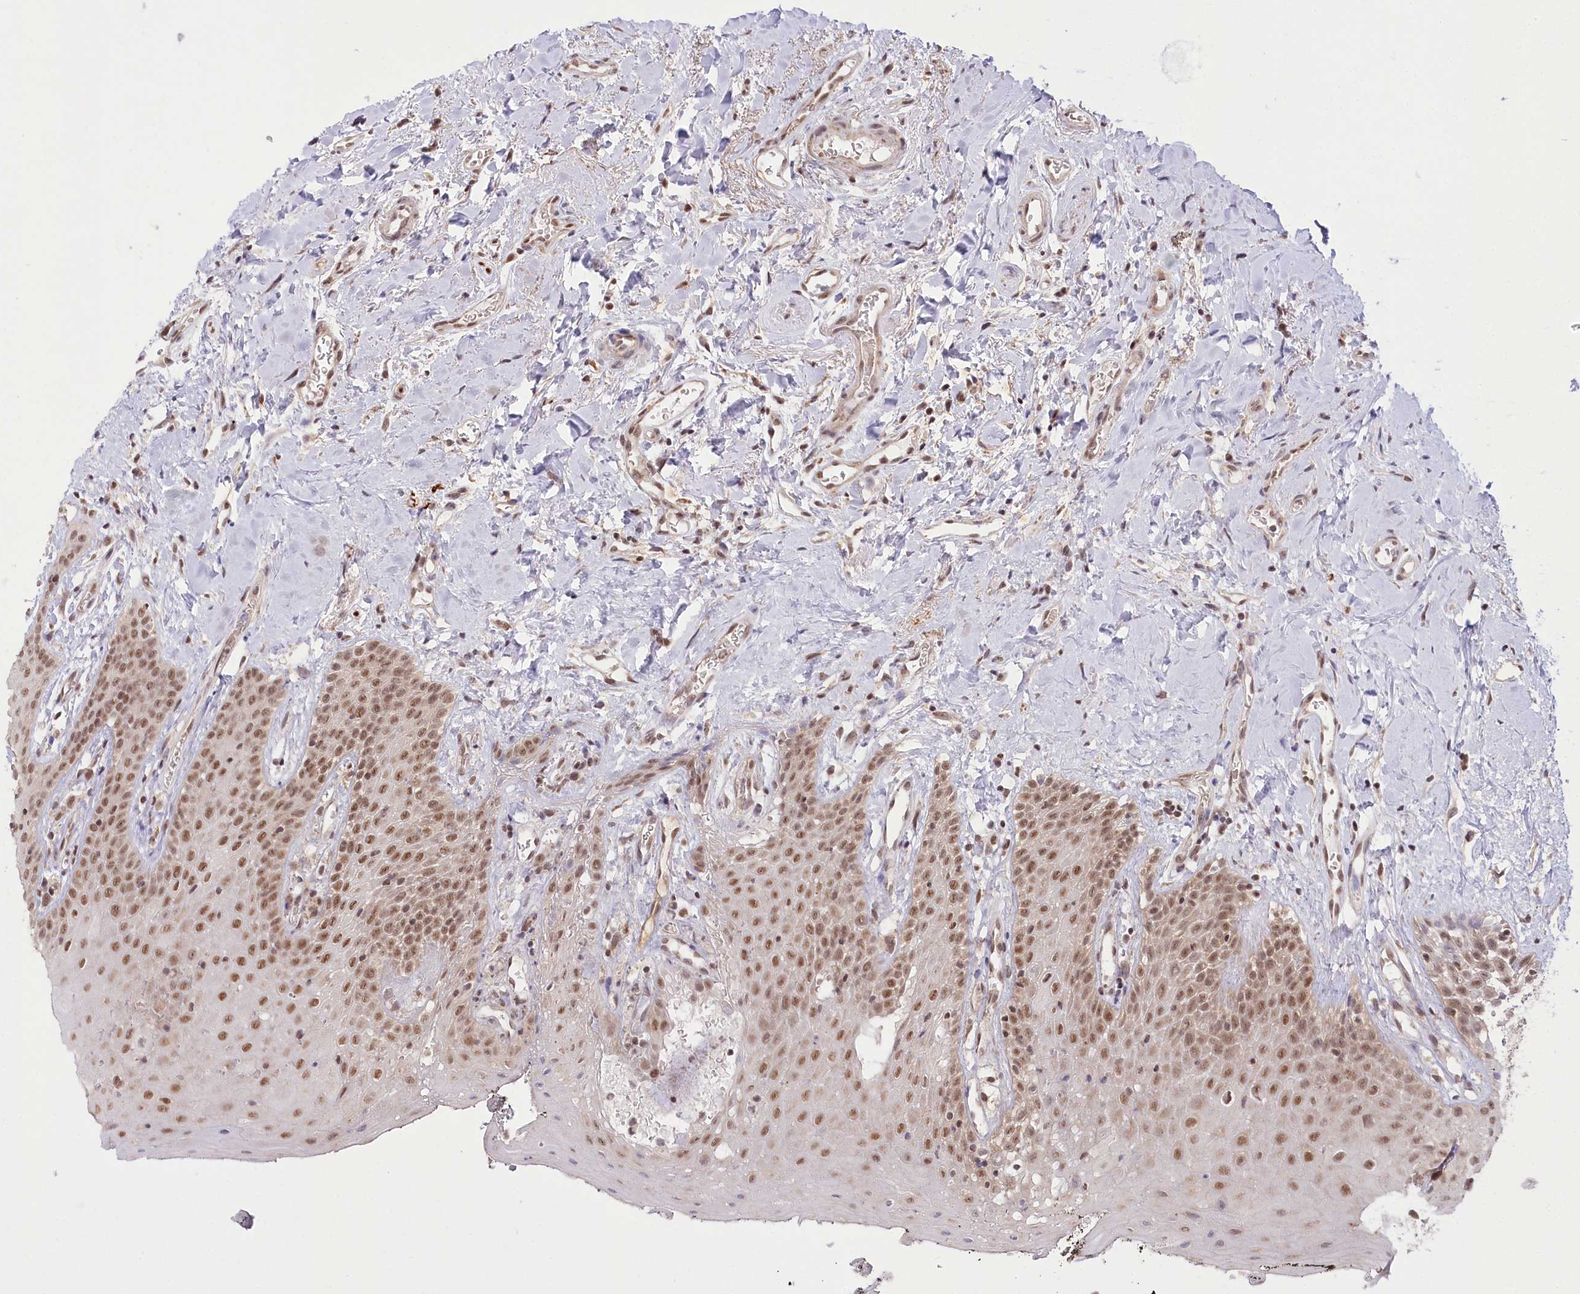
{"staining": {"intensity": "moderate", "quantity": ">75%", "location": "nuclear"}, "tissue": "oral mucosa", "cell_type": "Squamous epithelial cells", "image_type": "normal", "snomed": [{"axis": "morphology", "description": "Normal tissue, NOS"}, {"axis": "topography", "description": "Oral tissue"}], "caption": "Unremarkable oral mucosa exhibits moderate nuclear positivity in approximately >75% of squamous epithelial cells.", "gene": "ZMAT2", "patient": {"sex": "male", "age": 74}}